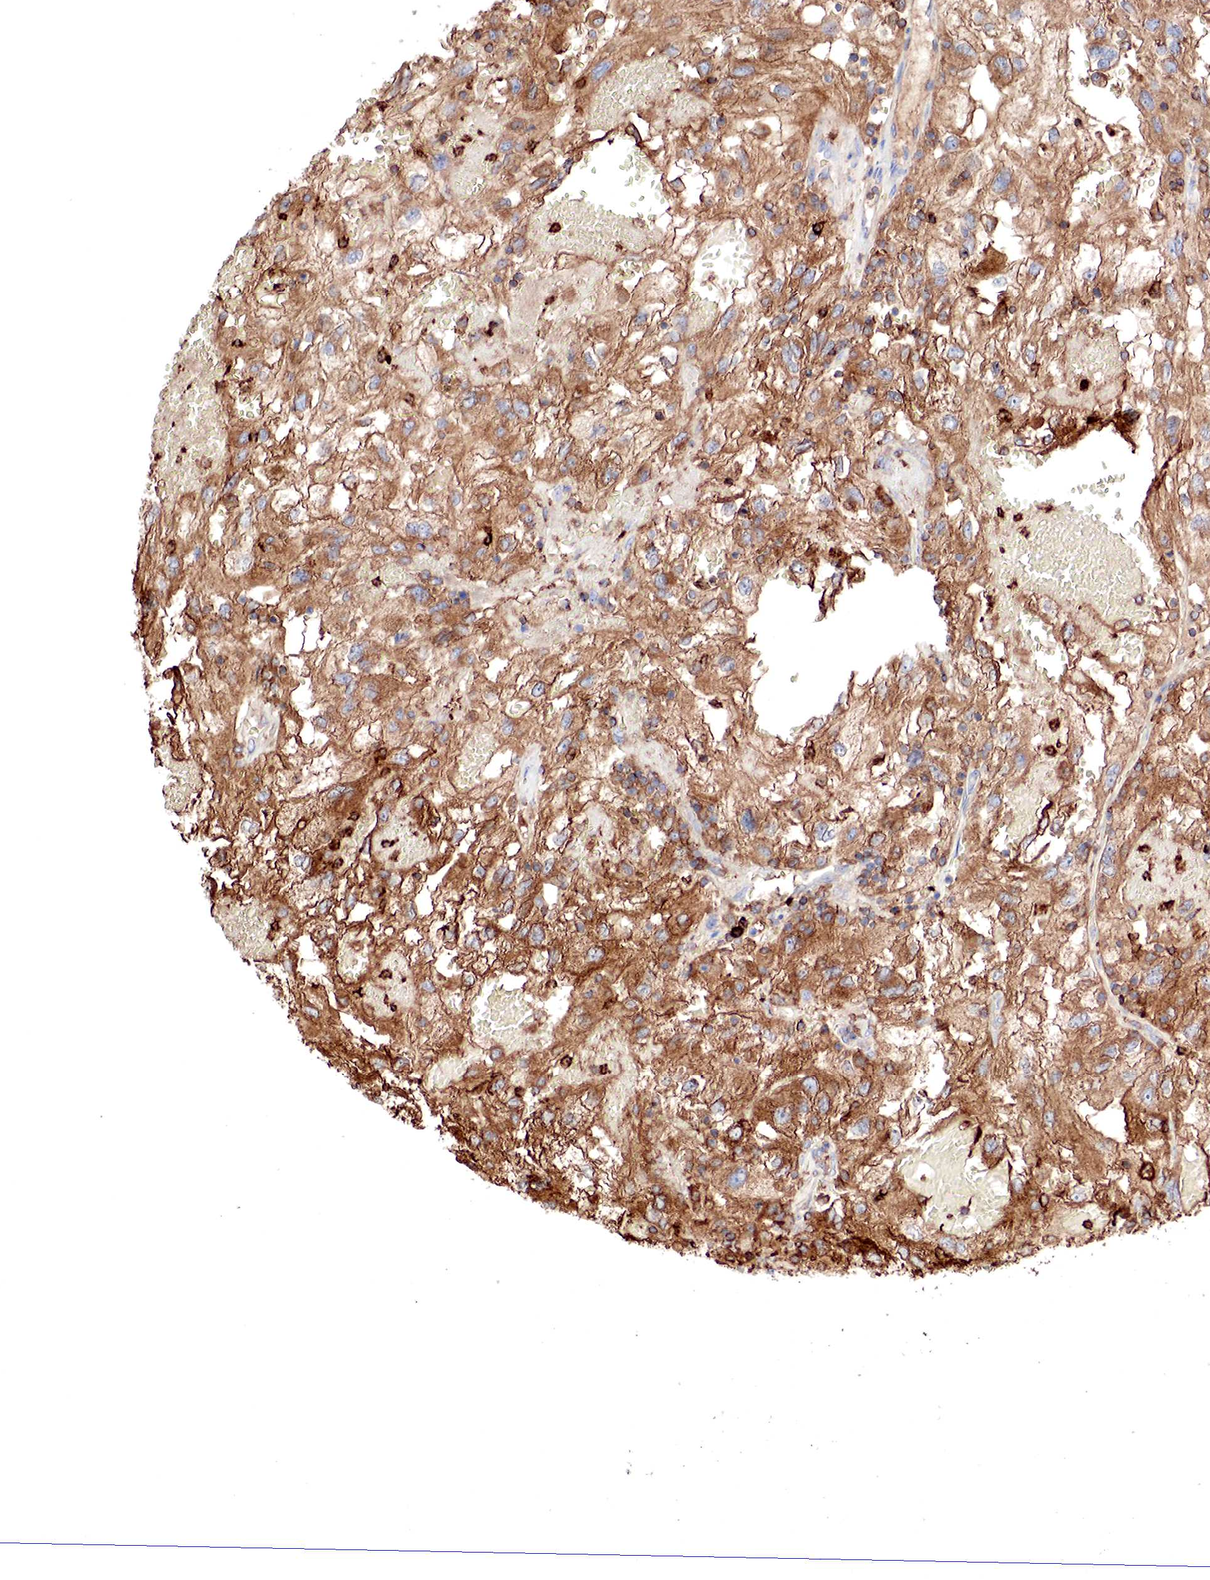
{"staining": {"intensity": "strong", "quantity": ">75%", "location": "cytoplasmic/membranous"}, "tissue": "renal cancer", "cell_type": "Tumor cells", "image_type": "cancer", "snomed": [{"axis": "morphology", "description": "Normal tissue, NOS"}, {"axis": "morphology", "description": "Adenocarcinoma, NOS"}, {"axis": "topography", "description": "Kidney"}], "caption": "Immunohistochemistry of renal cancer (adenocarcinoma) shows high levels of strong cytoplasmic/membranous positivity in about >75% of tumor cells.", "gene": "G6PD", "patient": {"sex": "male", "age": 71}}